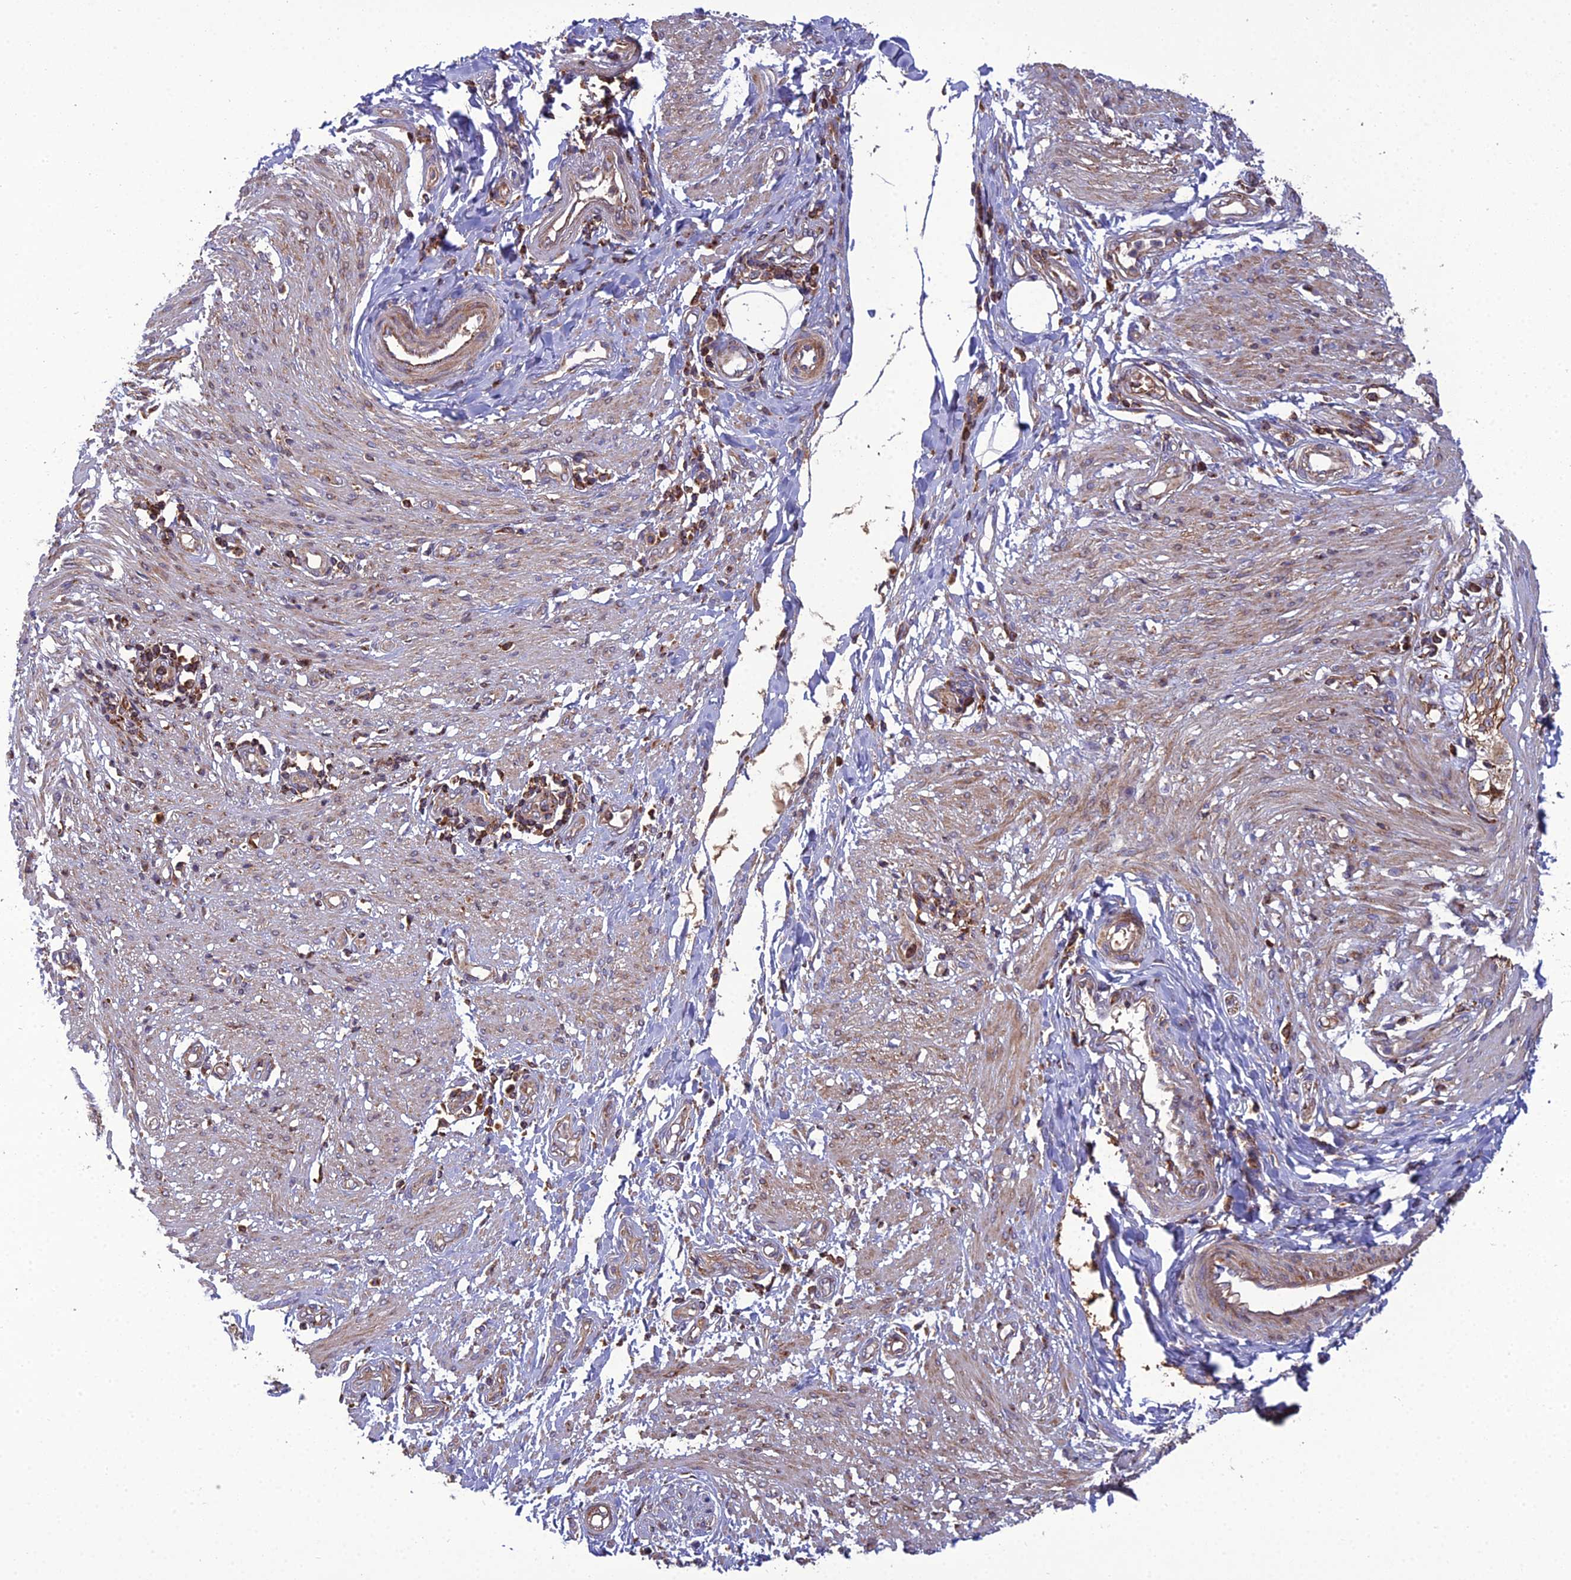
{"staining": {"intensity": "weak", "quantity": "25%-75%", "location": "cytoplasmic/membranous"}, "tissue": "smooth muscle", "cell_type": "Smooth muscle cells", "image_type": "normal", "snomed": [{"axis": "morphology", "description": "Normal tissue, NOS"}, {"axis": "morphology", "description": "Adenocarcinoma, NOS"}, {"axis": "topography", "description": "Colon"}, {"axis": "topography", "description": "Peripheral nerve tissue"}], "caption": "Protein expression analysis of benign smooth muscle demonstrates weak cytoplasmic/membranous positivity in approximately 25%-75% of smooth muscle cells. (Brightfield microscopy of DAB IHC at high magnification).", "gene": "LNPEP", "patient": {"sex": "male", "age": 14}}